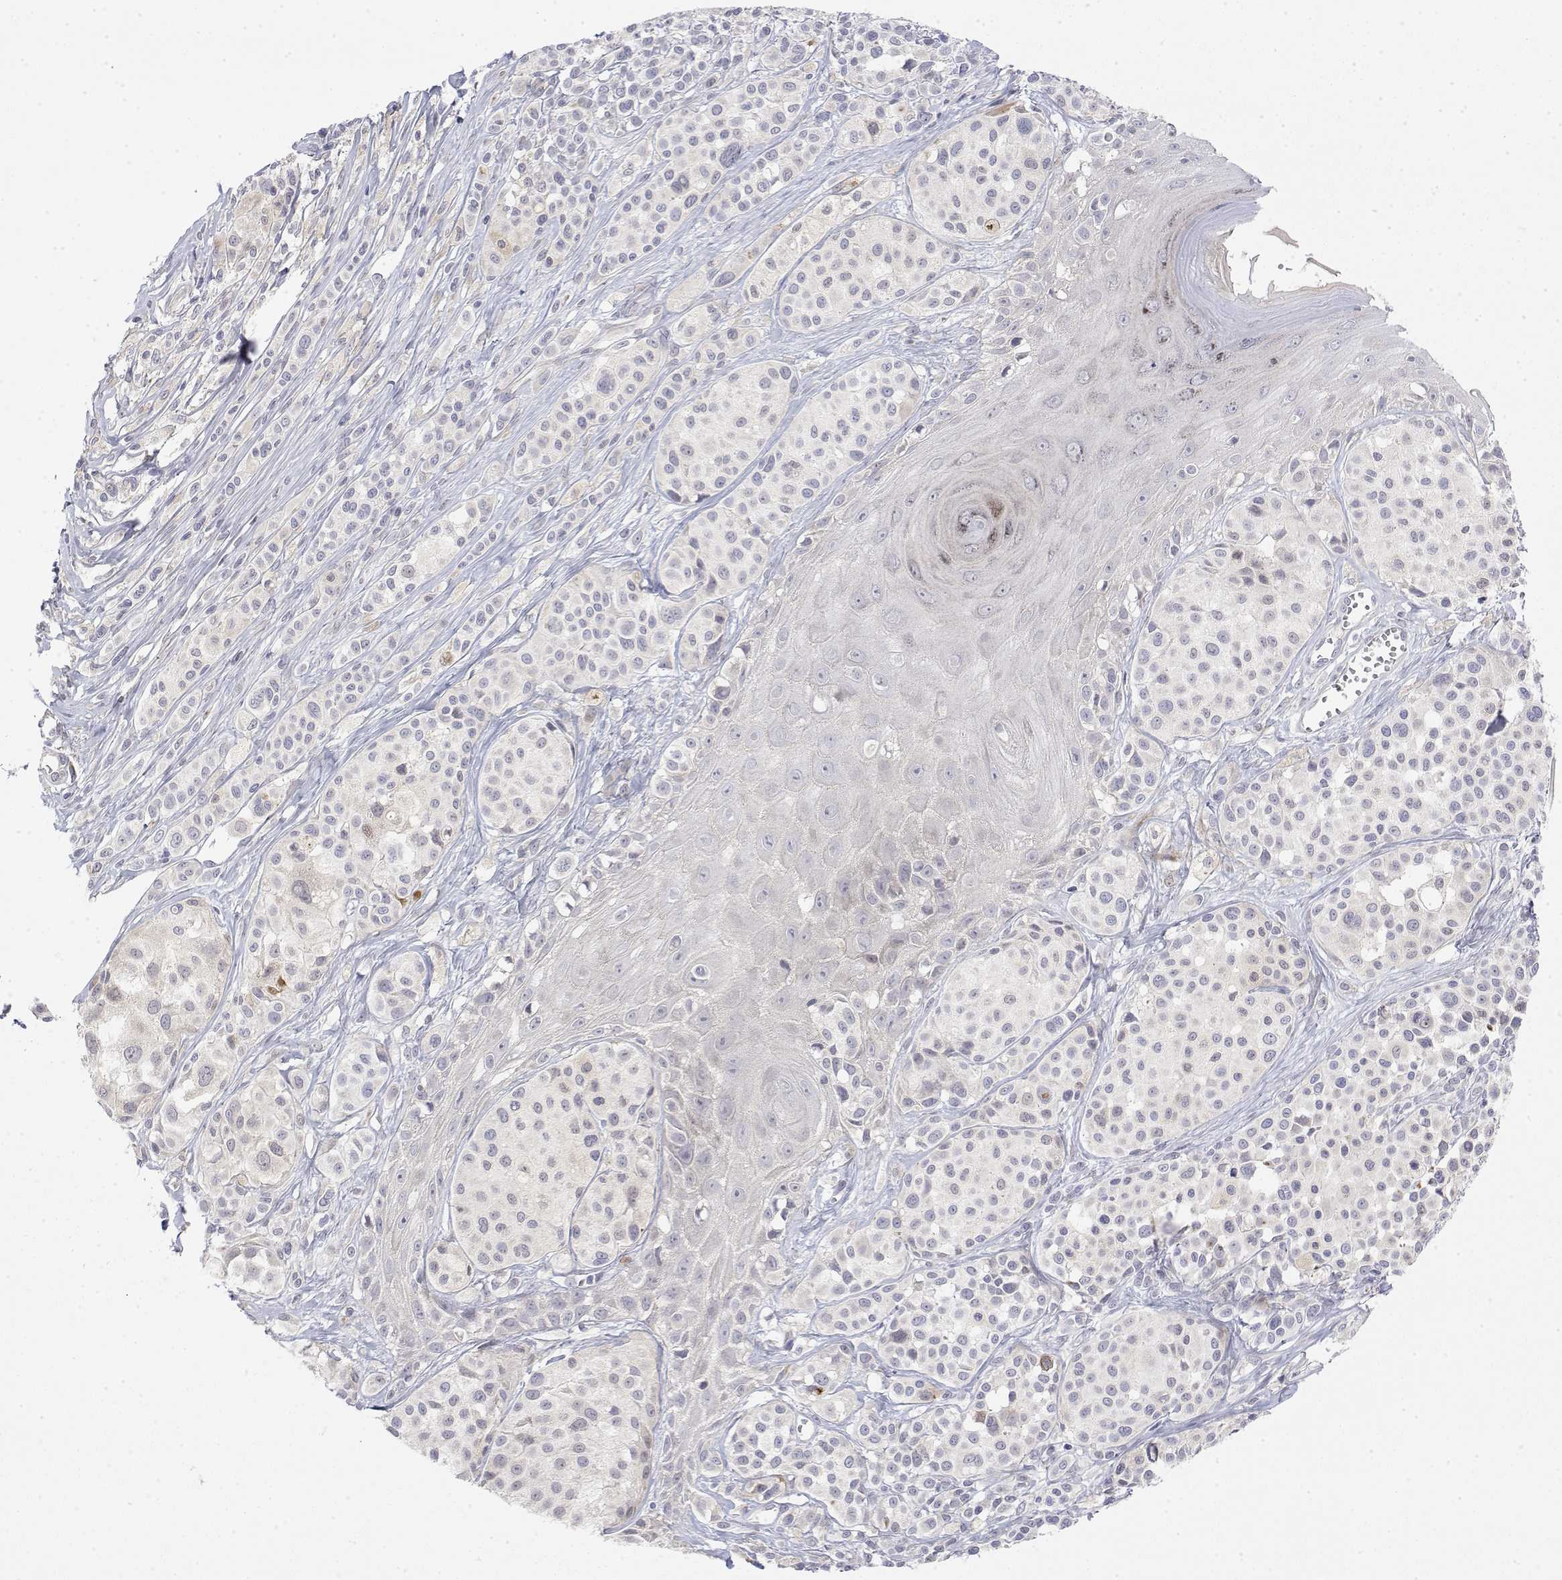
{"staining": {"intensity": "negative", "quantity": "none", "location": "none"}, "tissue": "melanoma", "cell_type": "Tumor cells", "image_type": "cancer", "snomed": [{"axis": "morphology", "description": "Malignant melanoma, NOS"}, {"axis": "topography", "description": "Skin"}], "caption": "DAB (3,3'-diaminobenzidine) immunohistochemical staining of human melanoma shows no significant positivity in tumor cells. The staining is performed using DAB (3,3'-diaminobenzidine) brown chromogen with nuclei counter-stained in using hematoxylin.", "gene": "IGFBP4", "patient": {"sex": "male", "age": 77}}